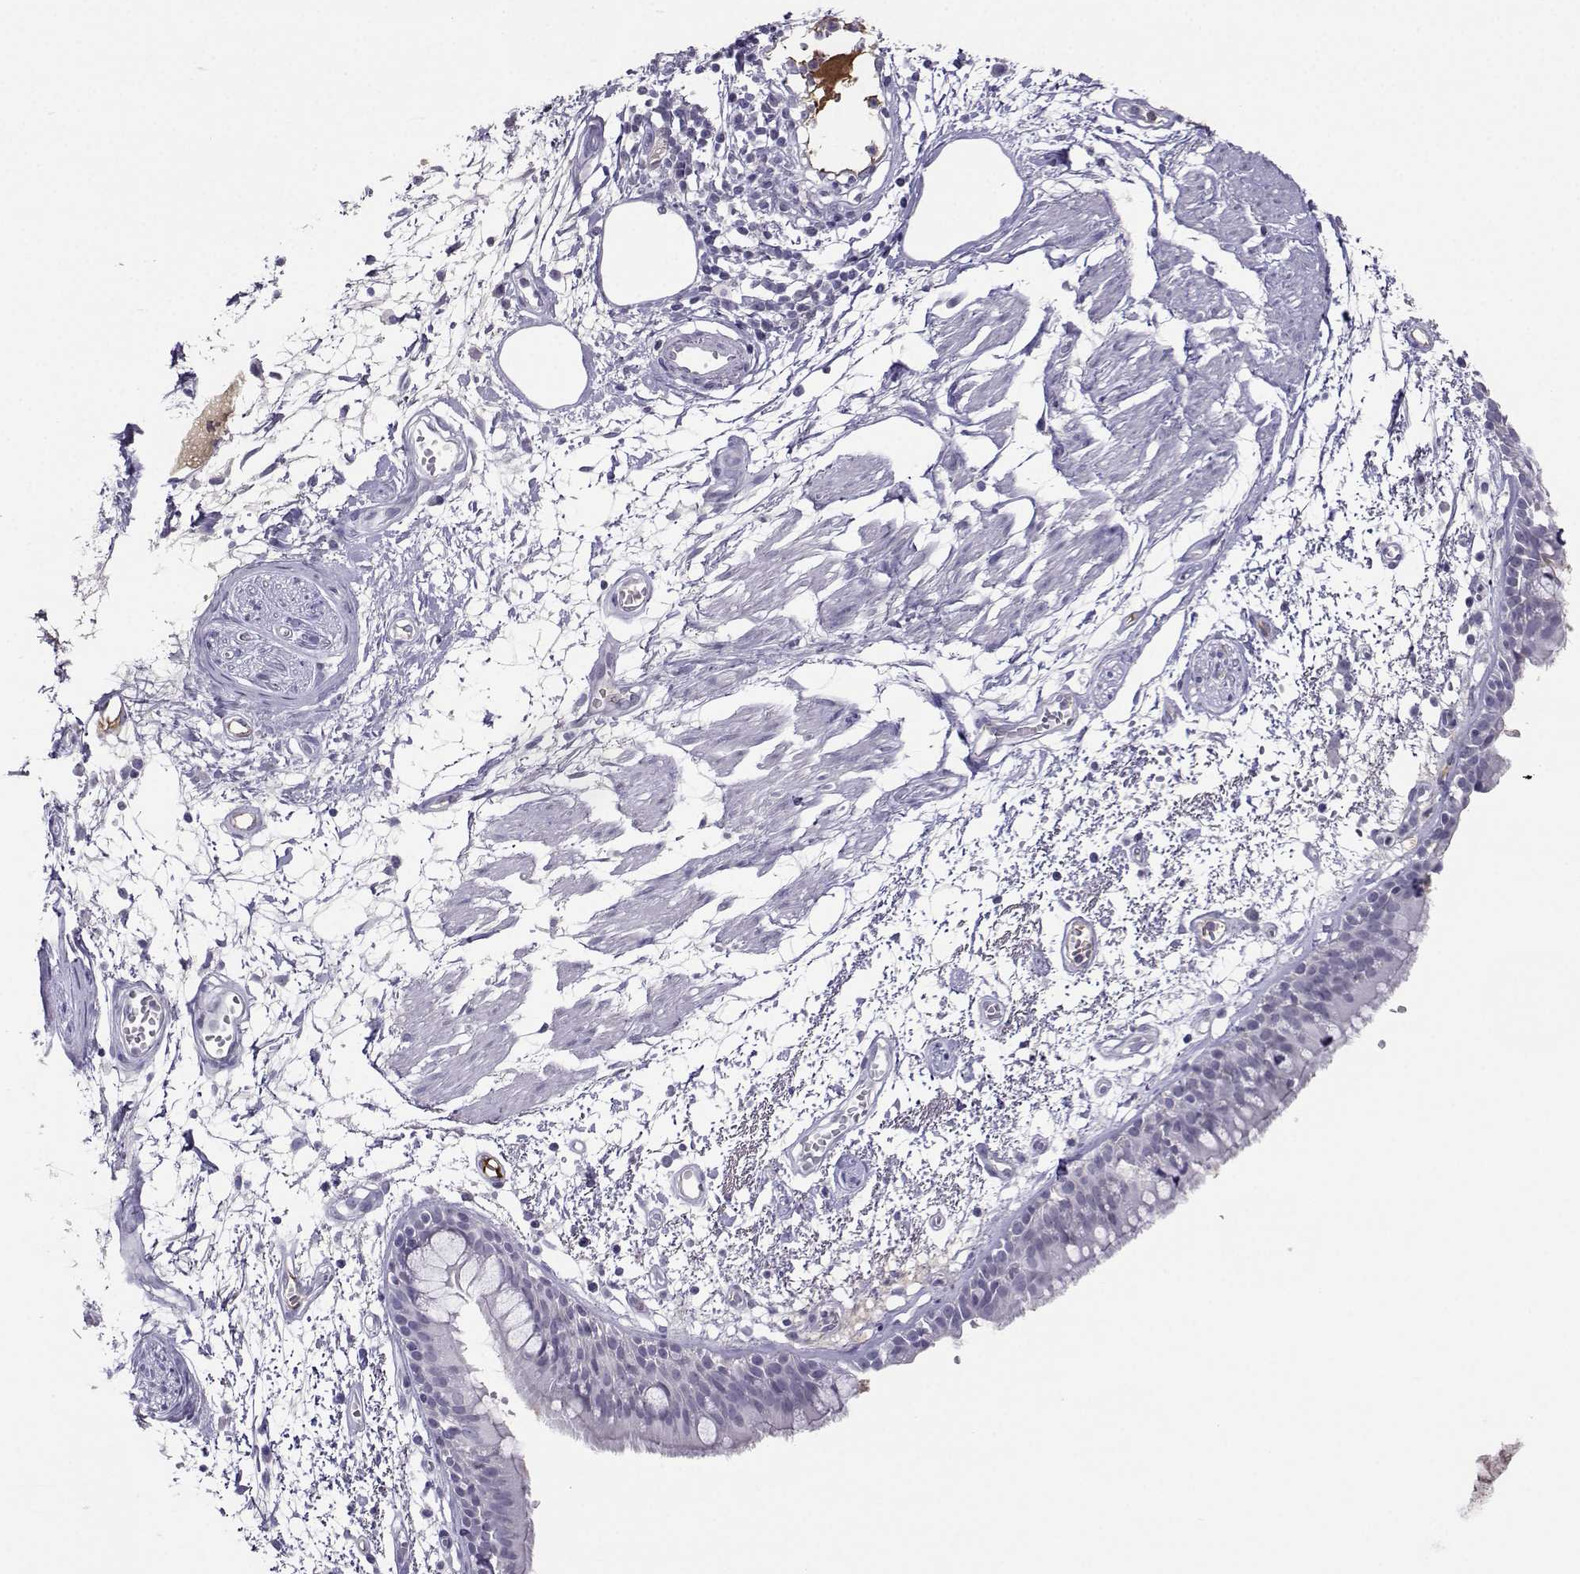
{"staining": {"intensity": "negative", "quantity": "none", "location": "none"}, "tissue": "bronchus", "cell_type": "Respiratory epithelial cells", "image_type": "normal", "snomed": [{"axis": "morphology", "description": "Normal tissue, NOS"}, {"axis": "morphology", "description": "Squamous cell carcinoma, NOS"}, {"axis": "topography", "description": "Cartilage tissue"}, {"axis": "topography", "description": "Bronchus"}, {"axis": "topography", "description": "Lung"}], "caption": "Immunohistochemistry of normal human bronchus displays no expression in respiratory epithelial cells.", "gene": "LHX1", "patient": {"sex": "male", "age": 66}}